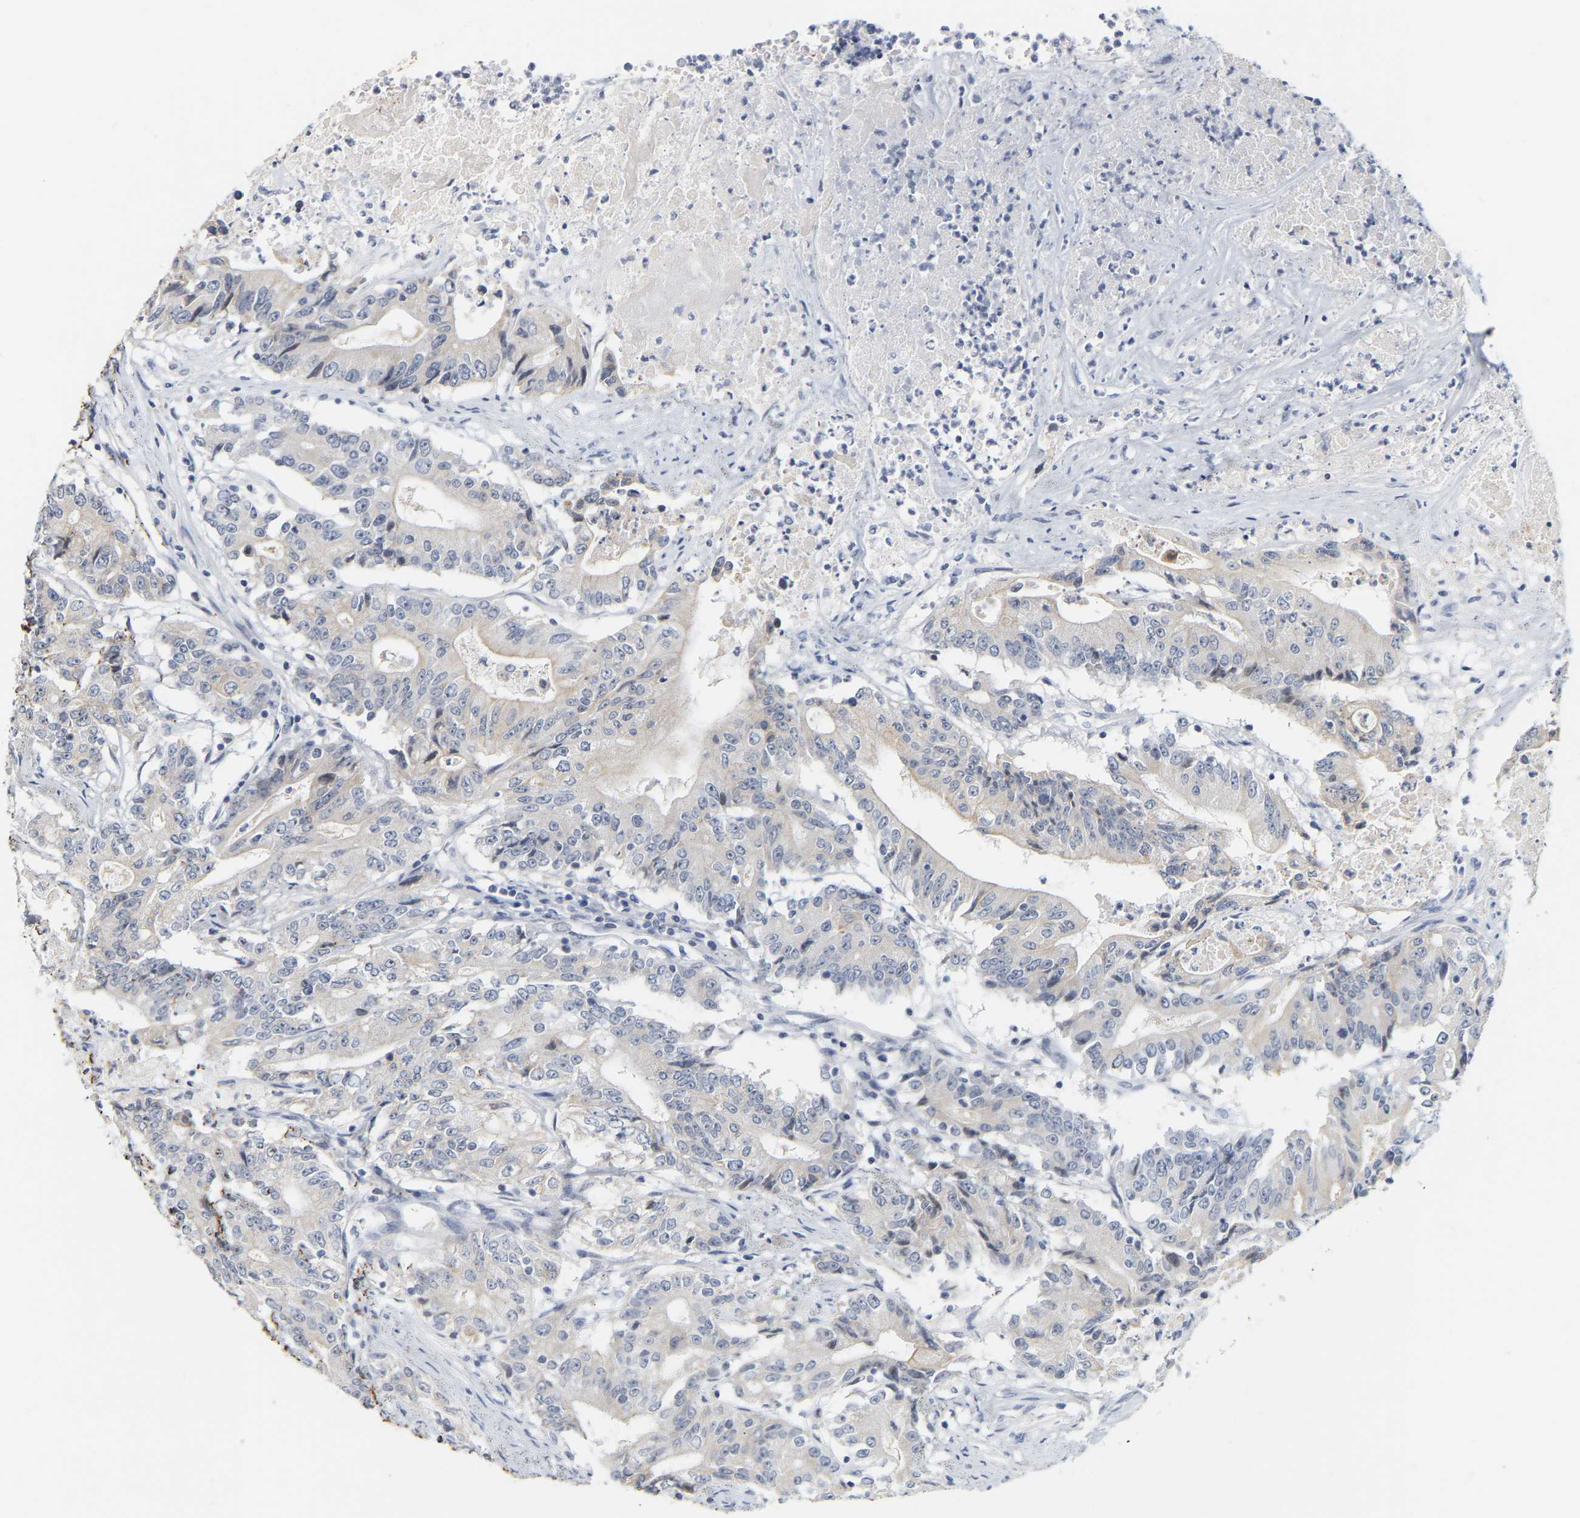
{"staining": {"intensity": "weak", "quantity": "<25%", "location": "cytoplasmic/membranous"}, "tissue": "colorectal cancer", "cell_type": "Tumor cells", "image_type": "cancer", "snomed": [{"axis": "morphology", "description": "Adenocarcinoma, NOS"}, {"axis": "topography", "description": "Colon"}], "caption": "The photomicrograph reveals no staining of tumor cells in colorectal cancer.", "gene": "KRT76", "patient": {"sex": "female", "age": 77}}